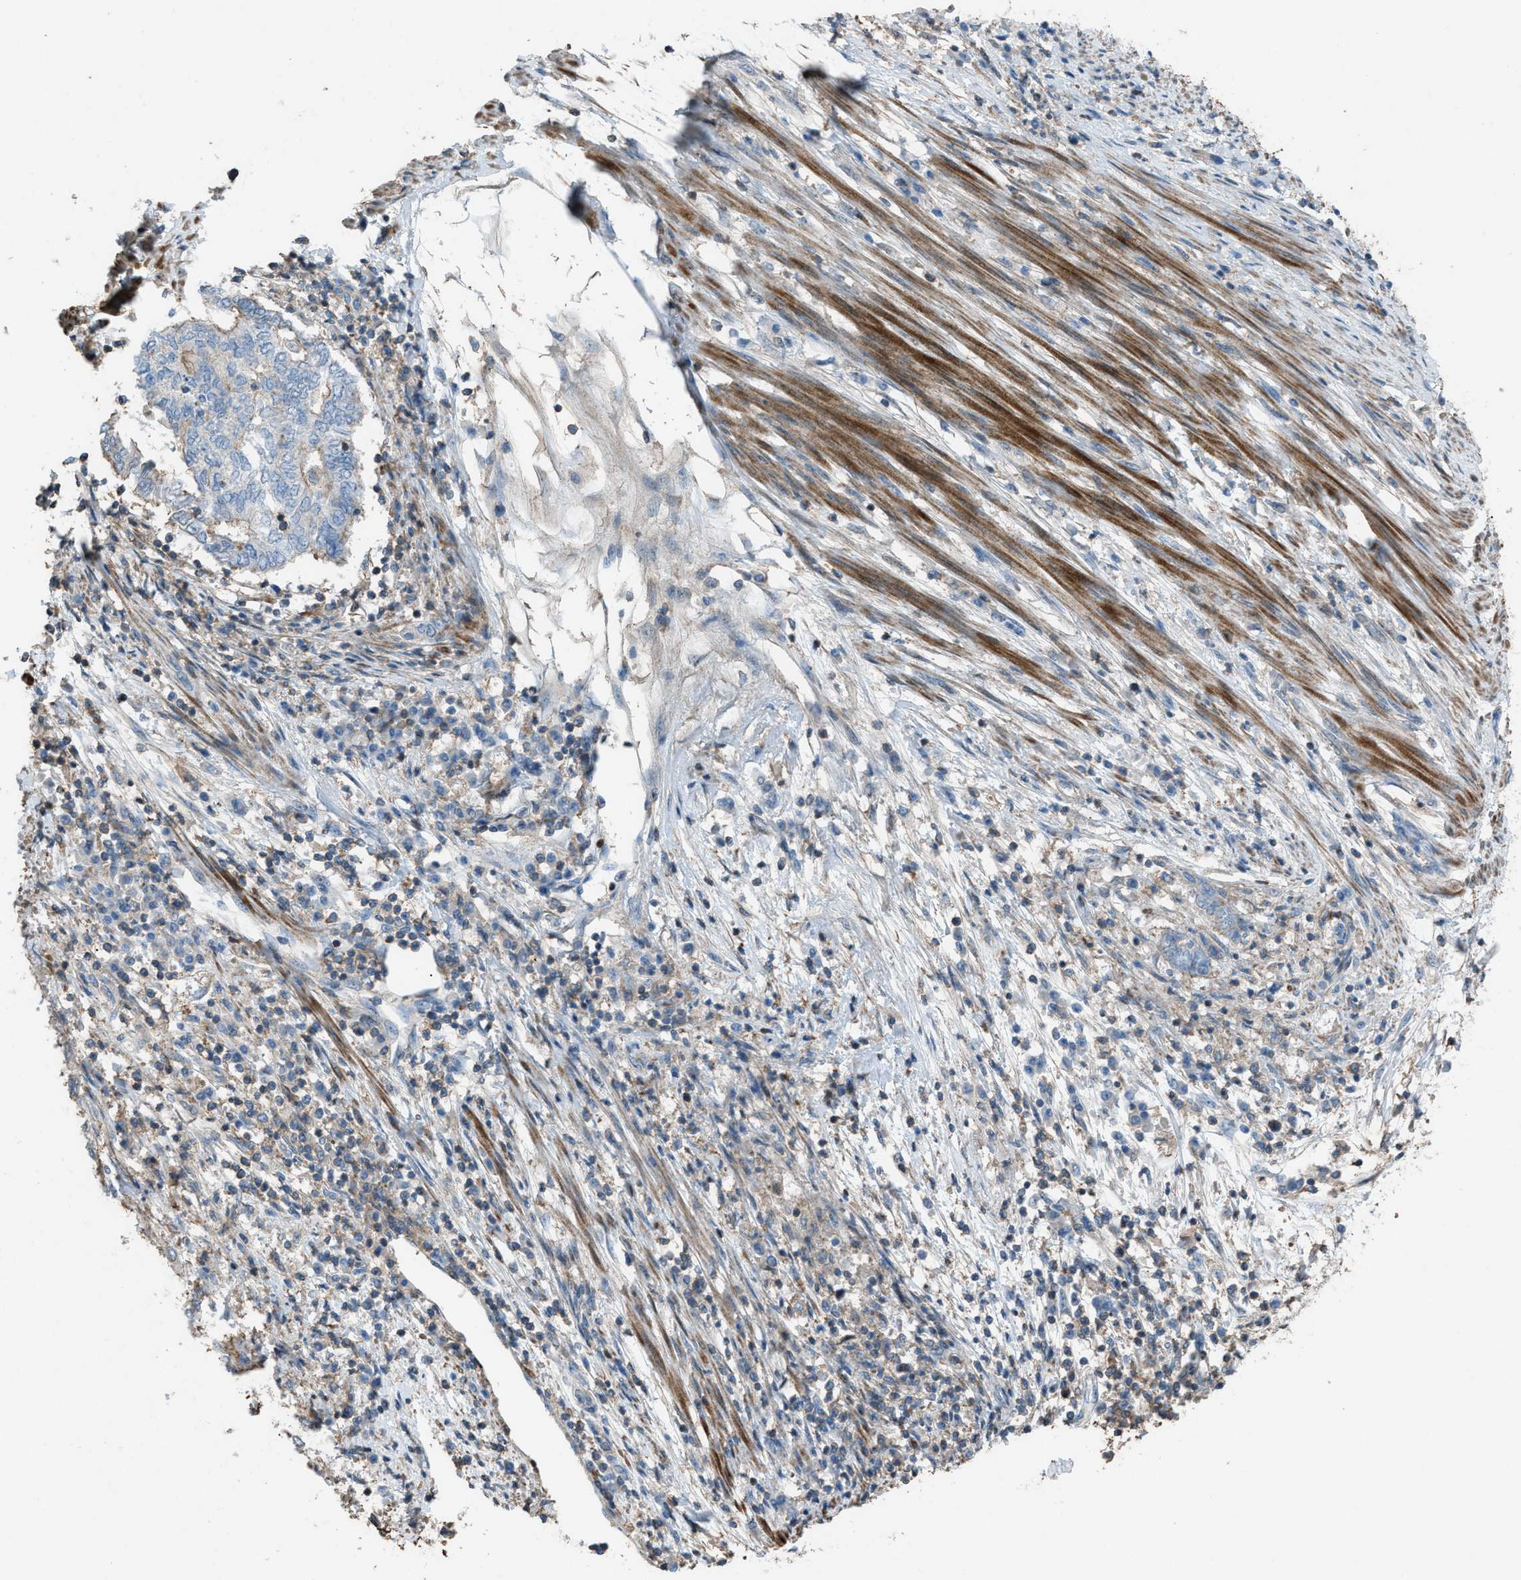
{"staining": {"intensity": "negative", "quantity": "none", "location": "none"}, "tissue": "endometrial cancer", "cell_type": "Tumor cells", "image_type": "cancer", "snomed": [{"axis": "morphology", "description": "Adenocarcinoma, NOS"}, {"axis": "topography", "description": "Uterus"}, {"axis": "topography", "description": "Endometrium"}], "caption": "Immunohistochemical staining of human adenocarcinoma (endometrial) exhibits no significant expression in tumor cells.", "gene": "NCK2", "patient": {"sex": "female", "age": 70}}